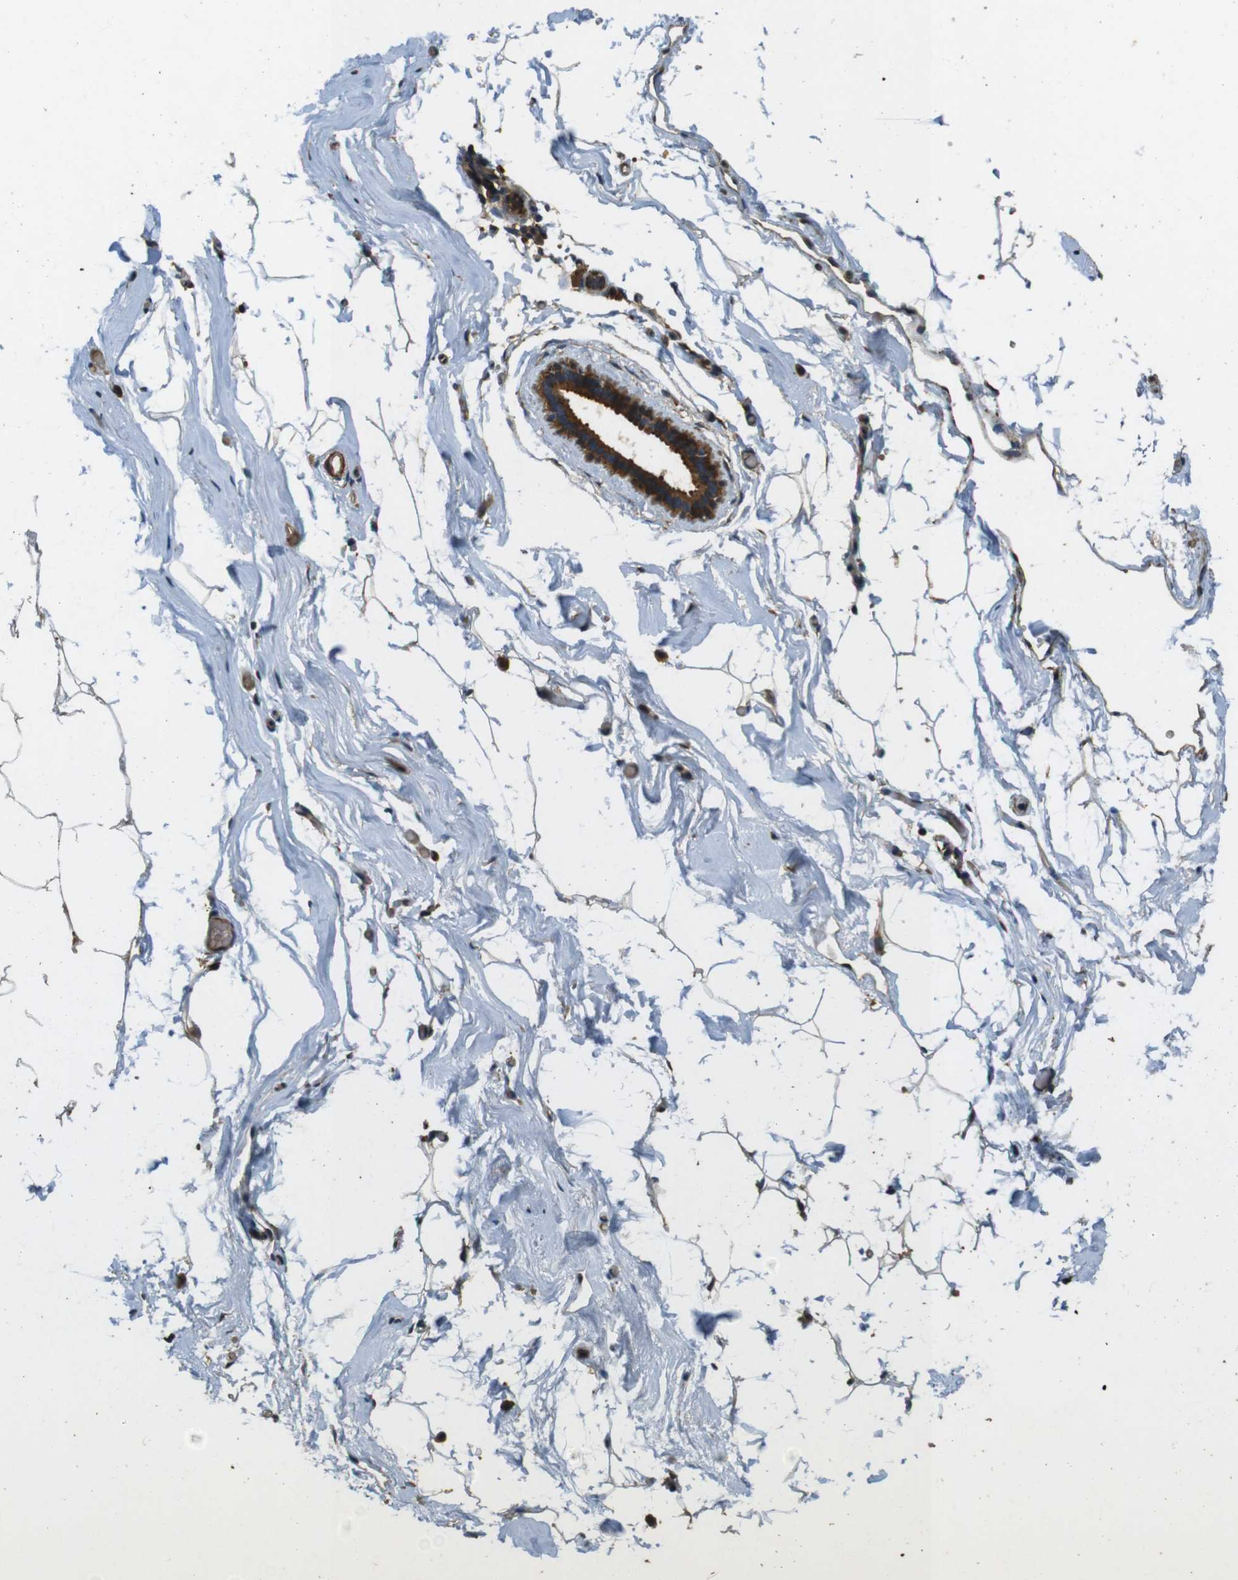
{"staining": {"intensity": "moderate", "quantity": ">75%", "location": "cytoplasmic/membranous"}, "tissue": "adipose tissue", "cell_type": "Adipocytes", "image_type": "normal", "snomed": [{"axis": "morphology", "description": "Normal tissue, NOS"}, {"axis": "topography", "description": "Breast"}, {"axis": "topography", "description": "Soft tissue"}], "caption": "Brown immunohistochemical staining in benign human adipose tissue demonstrates moderate cytoplasmic/membranous staining in approximately >75% of adipocytes.", "gene": "BNIP3", "patient": {"sex": "female", "age": 75}}